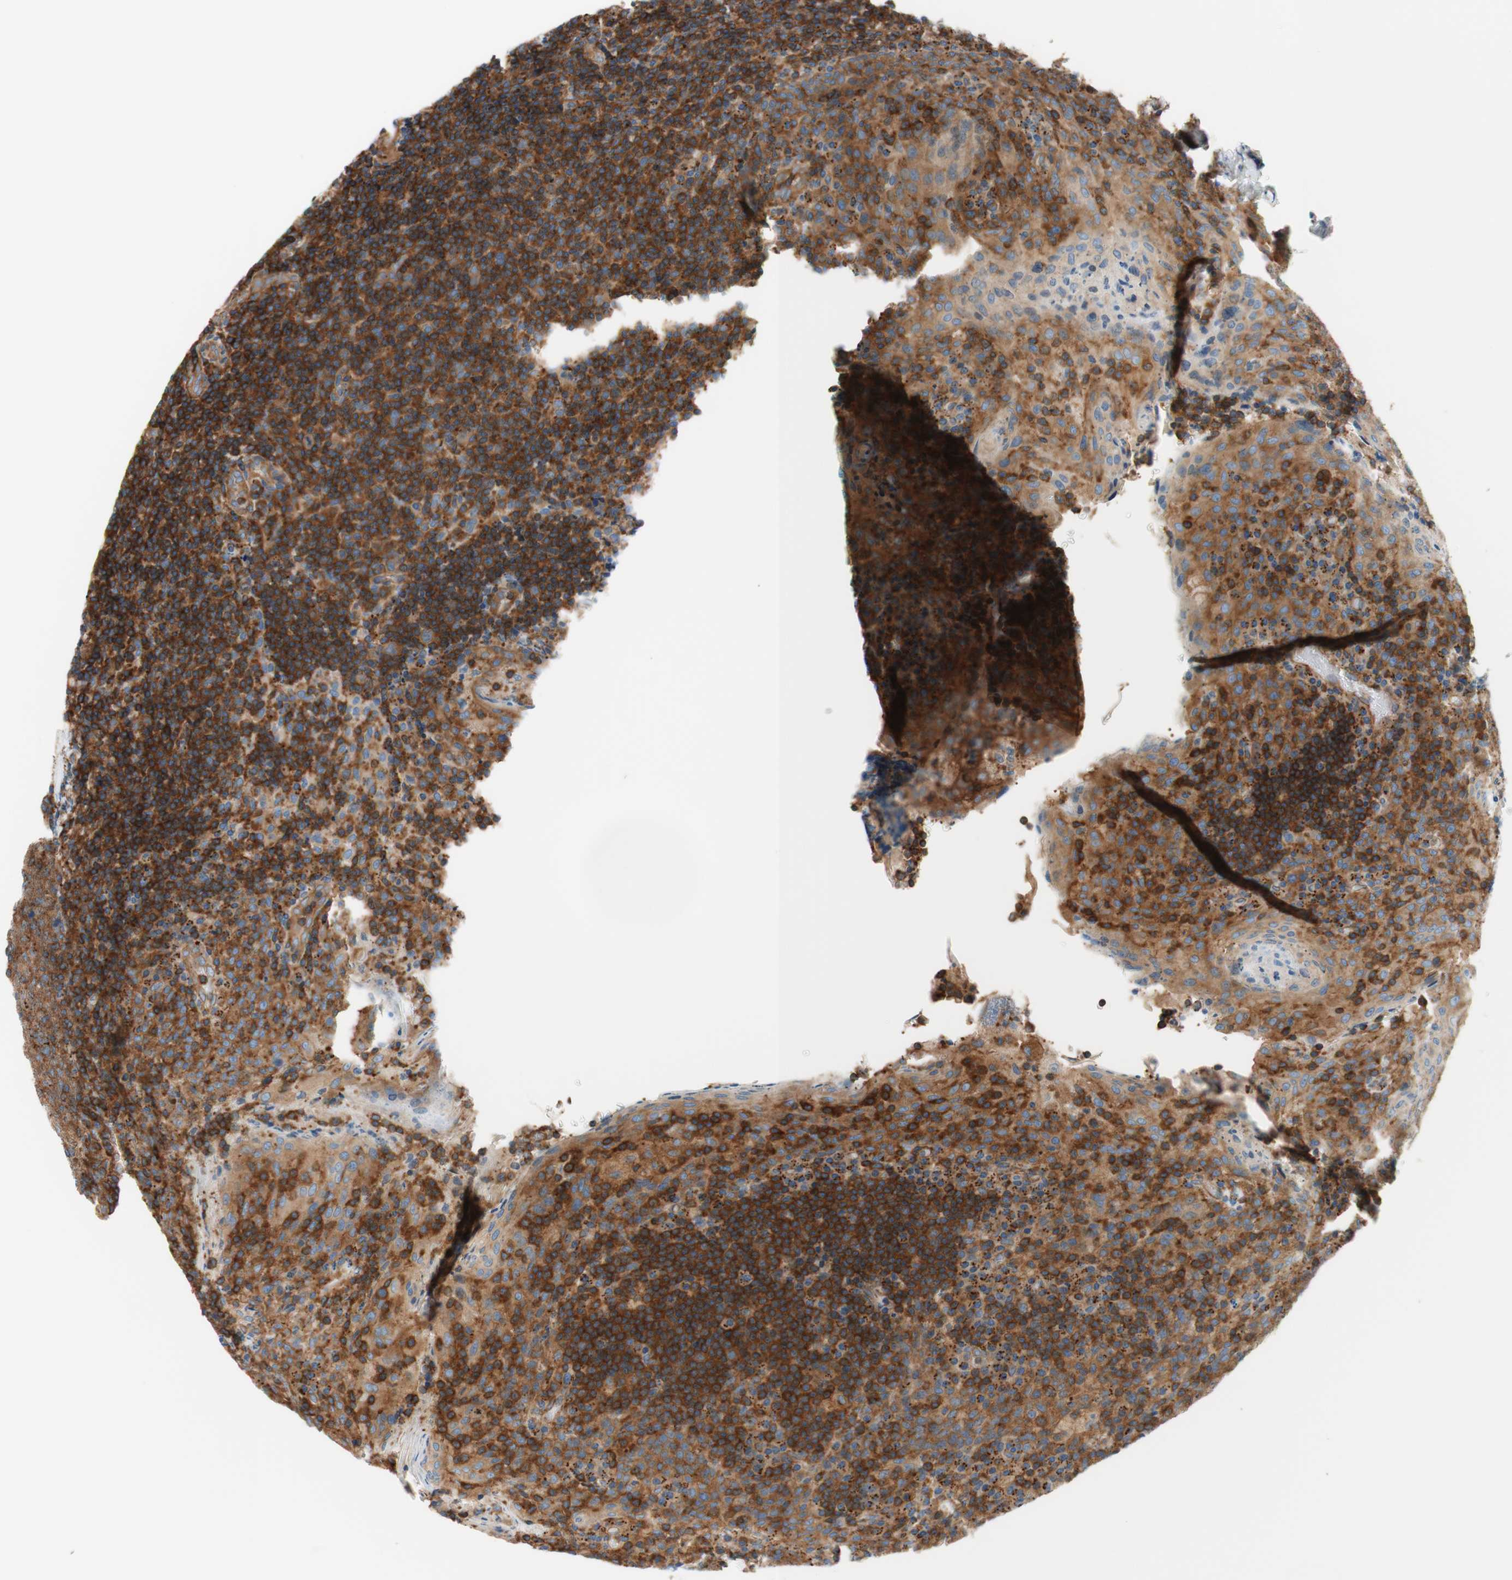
{"staining": {"intensity": "strong", "quantity": ">75%", "location": "cytoplasmic/membranous"}, "tissue": "tonsil", "cell_type": "Germinal center cells", "image_type": "normal", "snomed": [{"axis": "morphology", "description": "Normal tissue, NOS"}, {"axis": "topography", "description": "Tonsil"}], "caption": "Protein staining of unremarkable tonsil reveals strong cytoplasmic/membranous expression in about >75% of germinal center cells.", "gene": "VPS26A", "patient": {"sex": "male", "age": 17}}